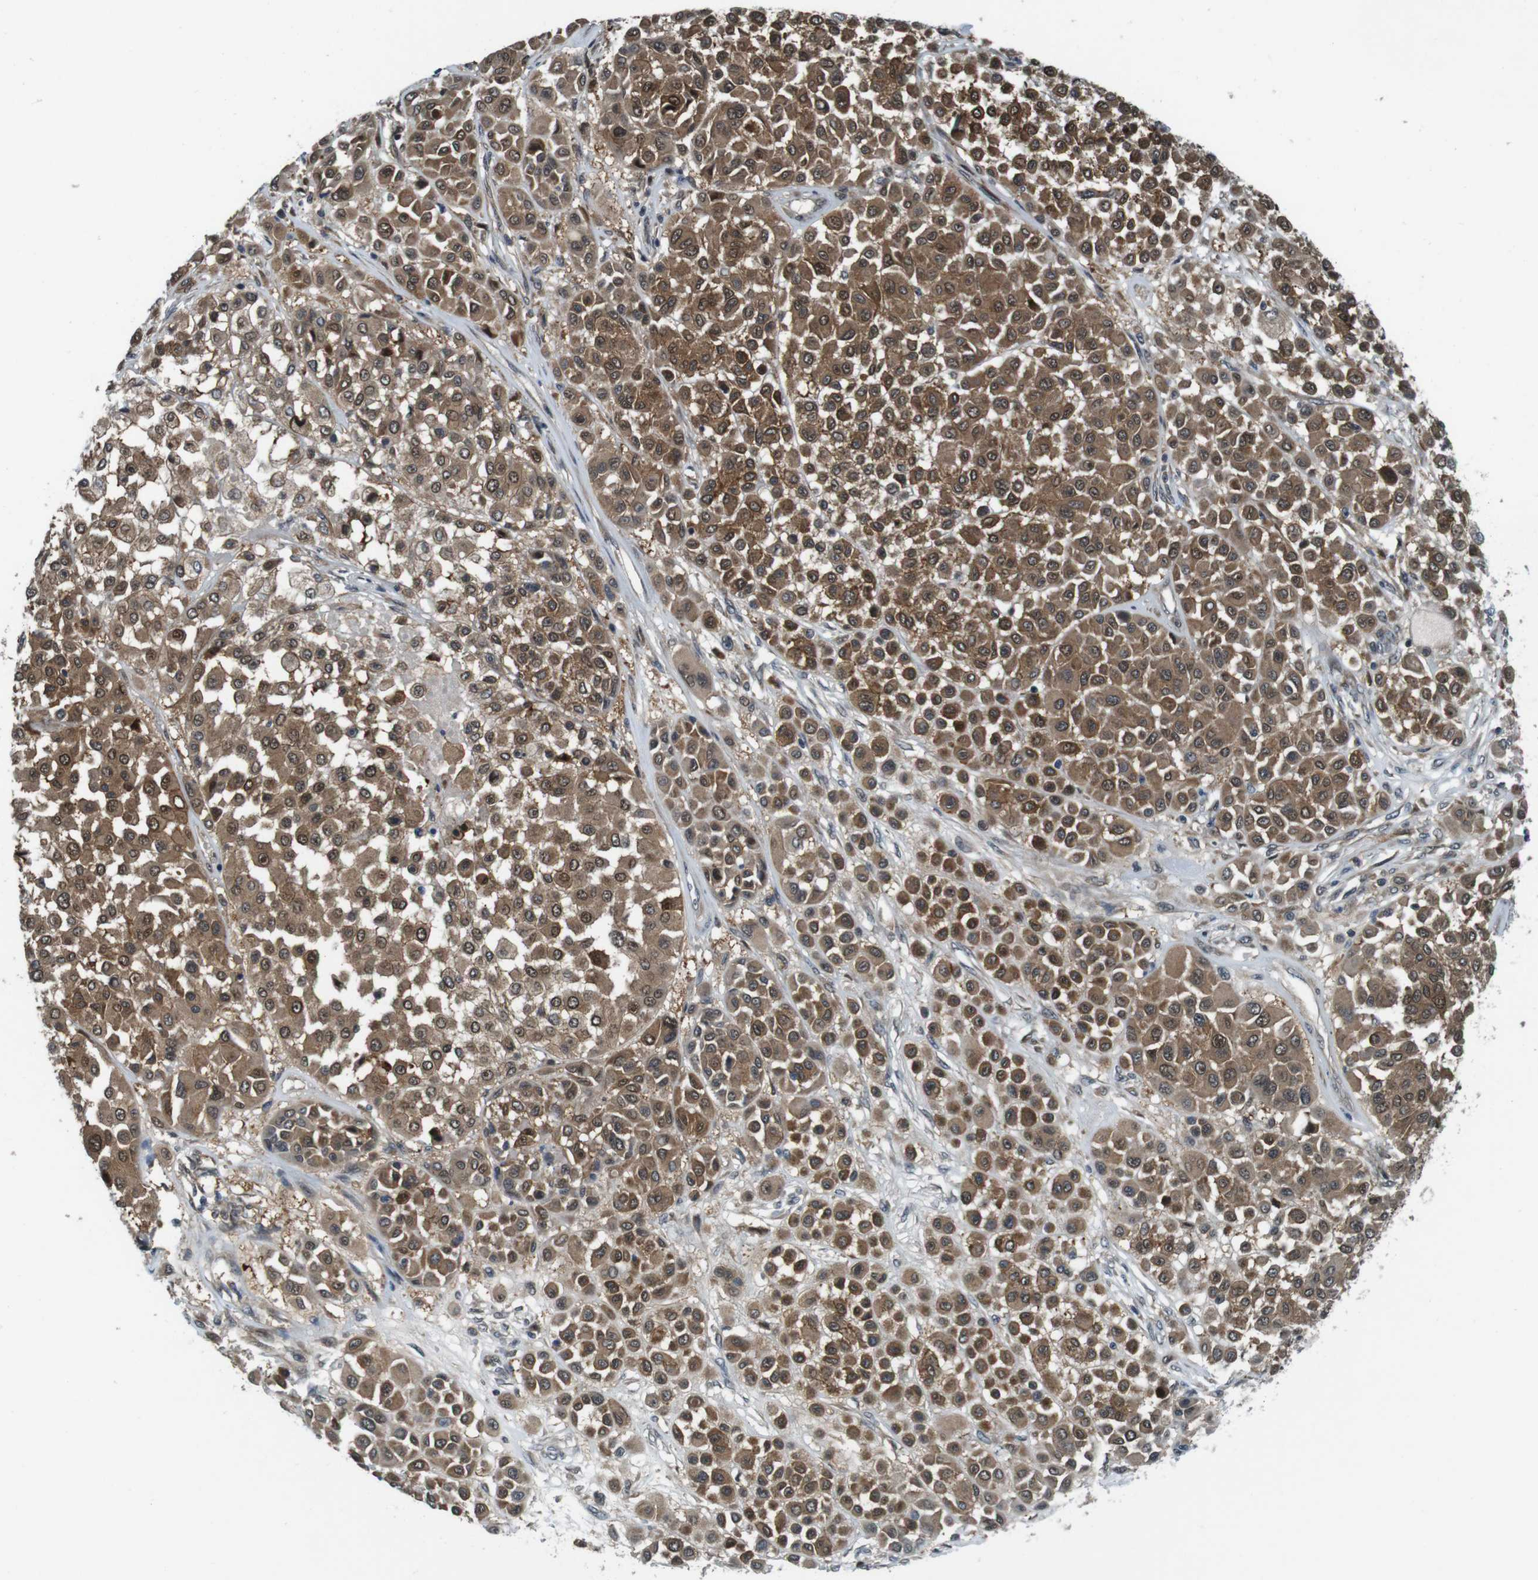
{"staining": {"intensity": "moderate", "quantity": ">75%", "location": "cytoplasmic/membranous,nuclear"}, "tissue": "melanoma", "cell_type": "Tumor cells", "image_type": "cancer", "snomed": [{"axis": "morphology", "description": "Malignant melanoma, Metastatic site"}, {"axis": "topography", "description": "Soft tissue"}], "caption": "Moderate cytoplasmic/membranous and nuclear protein positivity is present in about >75% of tumor cells in melanoma.", "gene": "LRP5", "patient": {"sex": "male", "age": 41}}